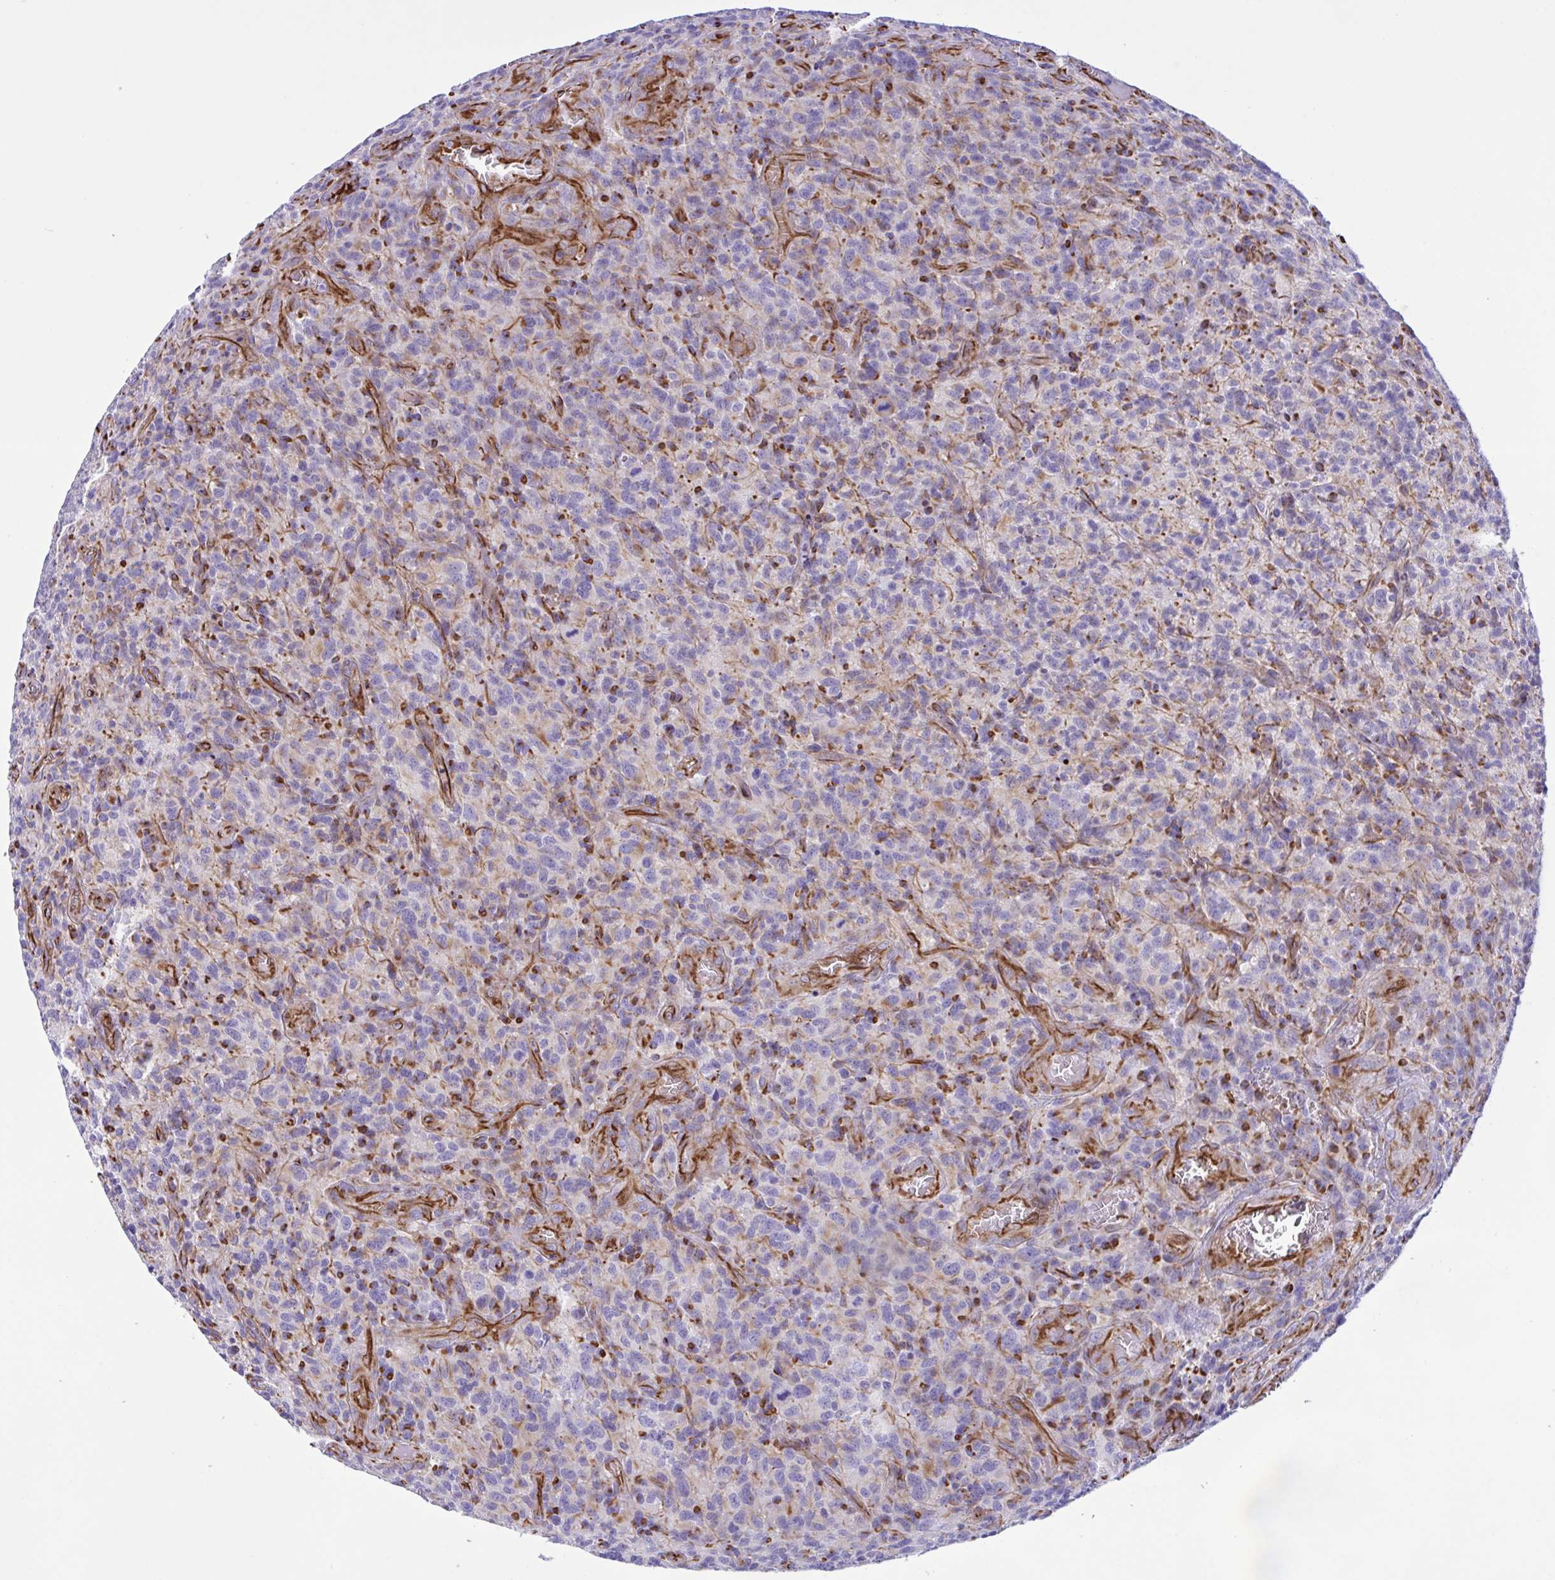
{"staining": {"intensity": "moderate", "quantity": "<25%", "location": "cytoplasmic/membranous"}, "tissue": "glioma", "cell_type": "Tumor cells", "image_type": "cancer", "snomed": [{"axis": "morphology", "description": "Glioma, malignant, High grade"}, {"axis": "topography", "description": "Brain"}], "caption": "Immunohistochemical staining of malignant glioma (high-grade) exhibits low levels of moderate cytoplasmic/membranous positivity in approximately <25% of tumor cells.", "gene": "SMAD5", "patient": {"sex": "male", "age": 76}}